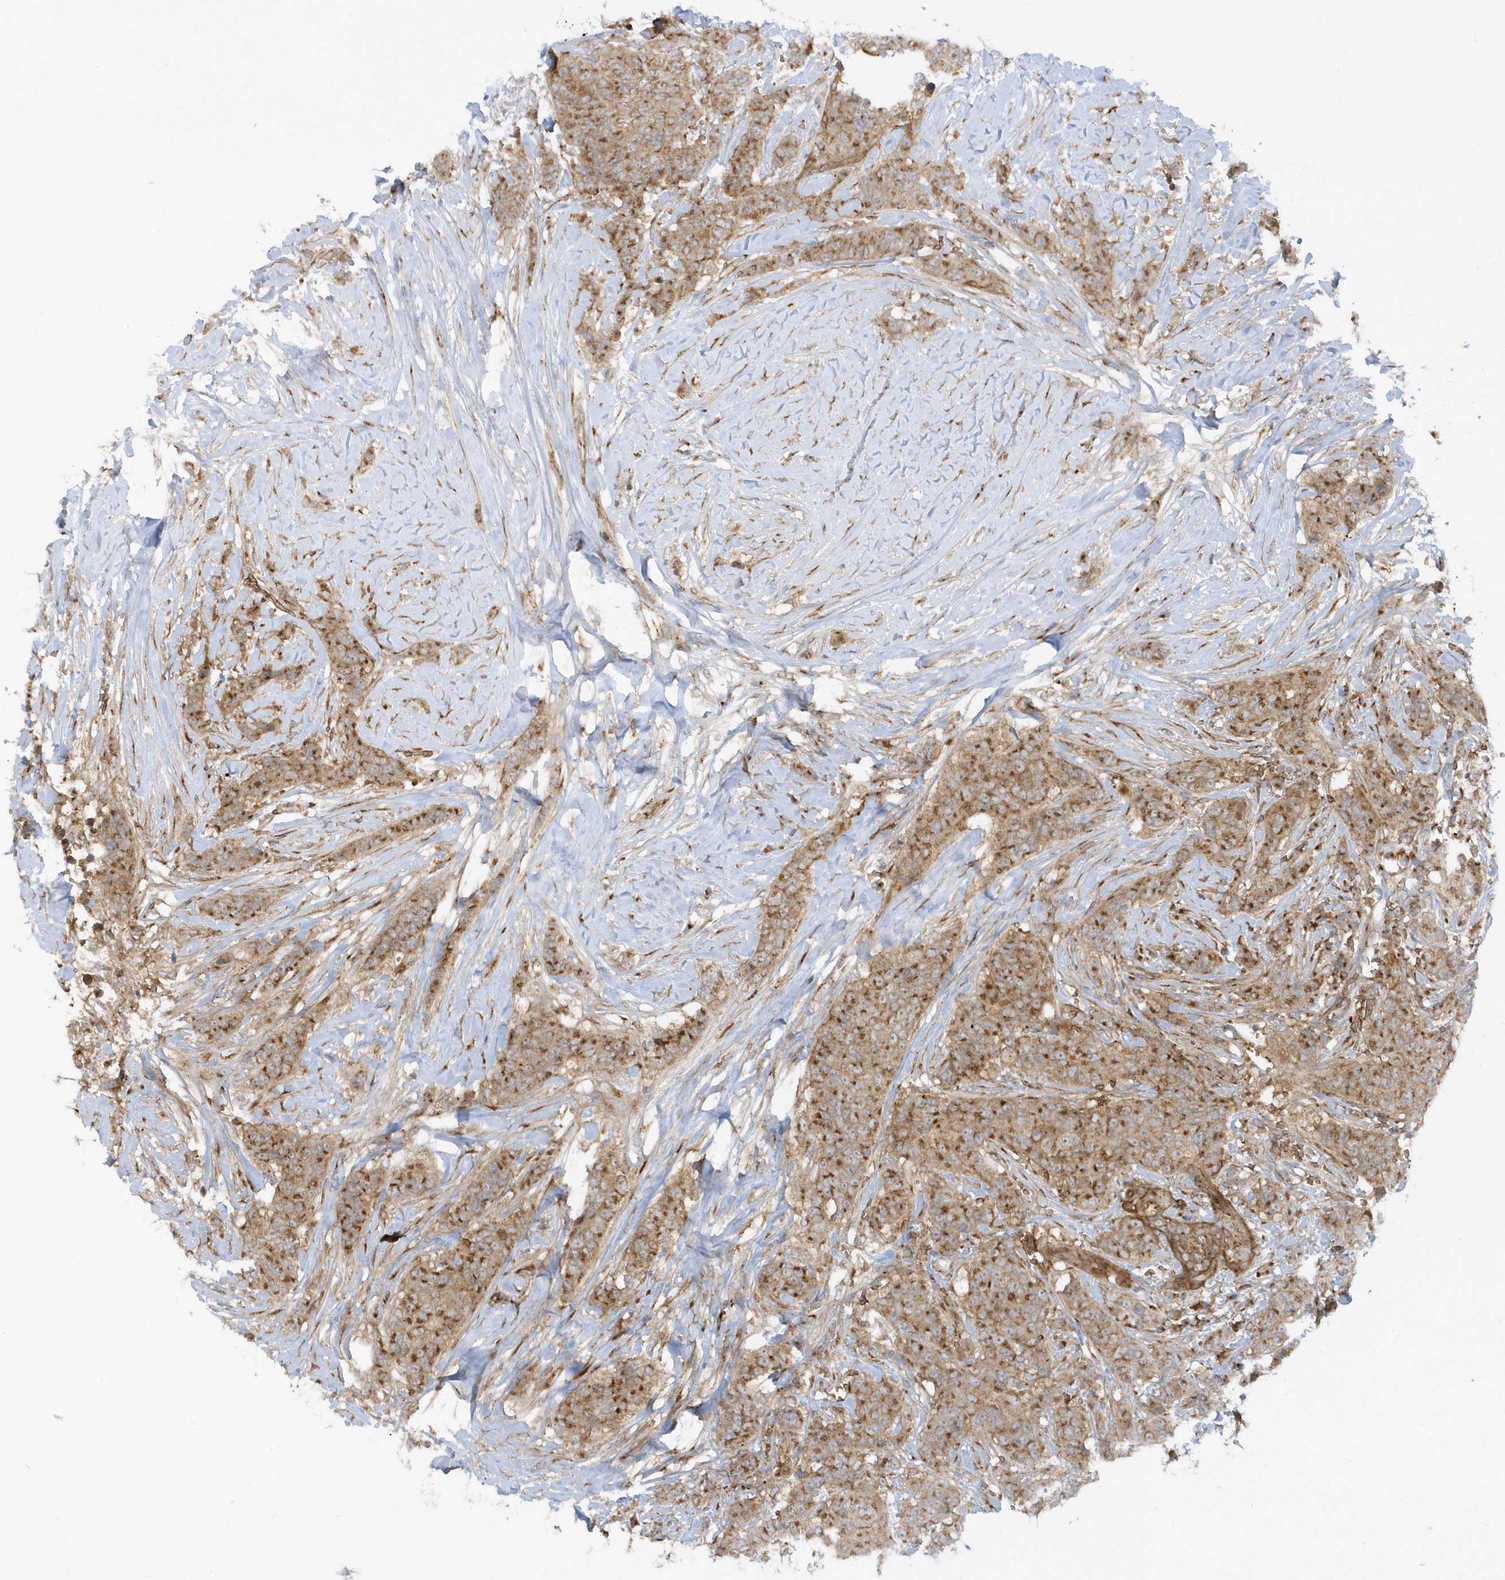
{"staining": {"intensity": "moderate", "quantity": ">75%", "location": "cytoplasmic/membranous"}, "tissue": "breast cancer", "cell_type": "Tumor cells", "image_type": "cancer", "snomed": [{"axis": "morphology", "description": "Duct carcinoma"}, {"axis": "topography", "description": "Breast"}], "caption": "The histopathology image exhibits staining of breast cancer, revealing moderate cytoplasmic/membranous protein positivity (brown color) within tumor cells. Immunohistochemistry stains the protein of interest in brown and the nuclei are stained blue.", "gene": "RPP40", "patient": {"sex": "female", "age": 40}}